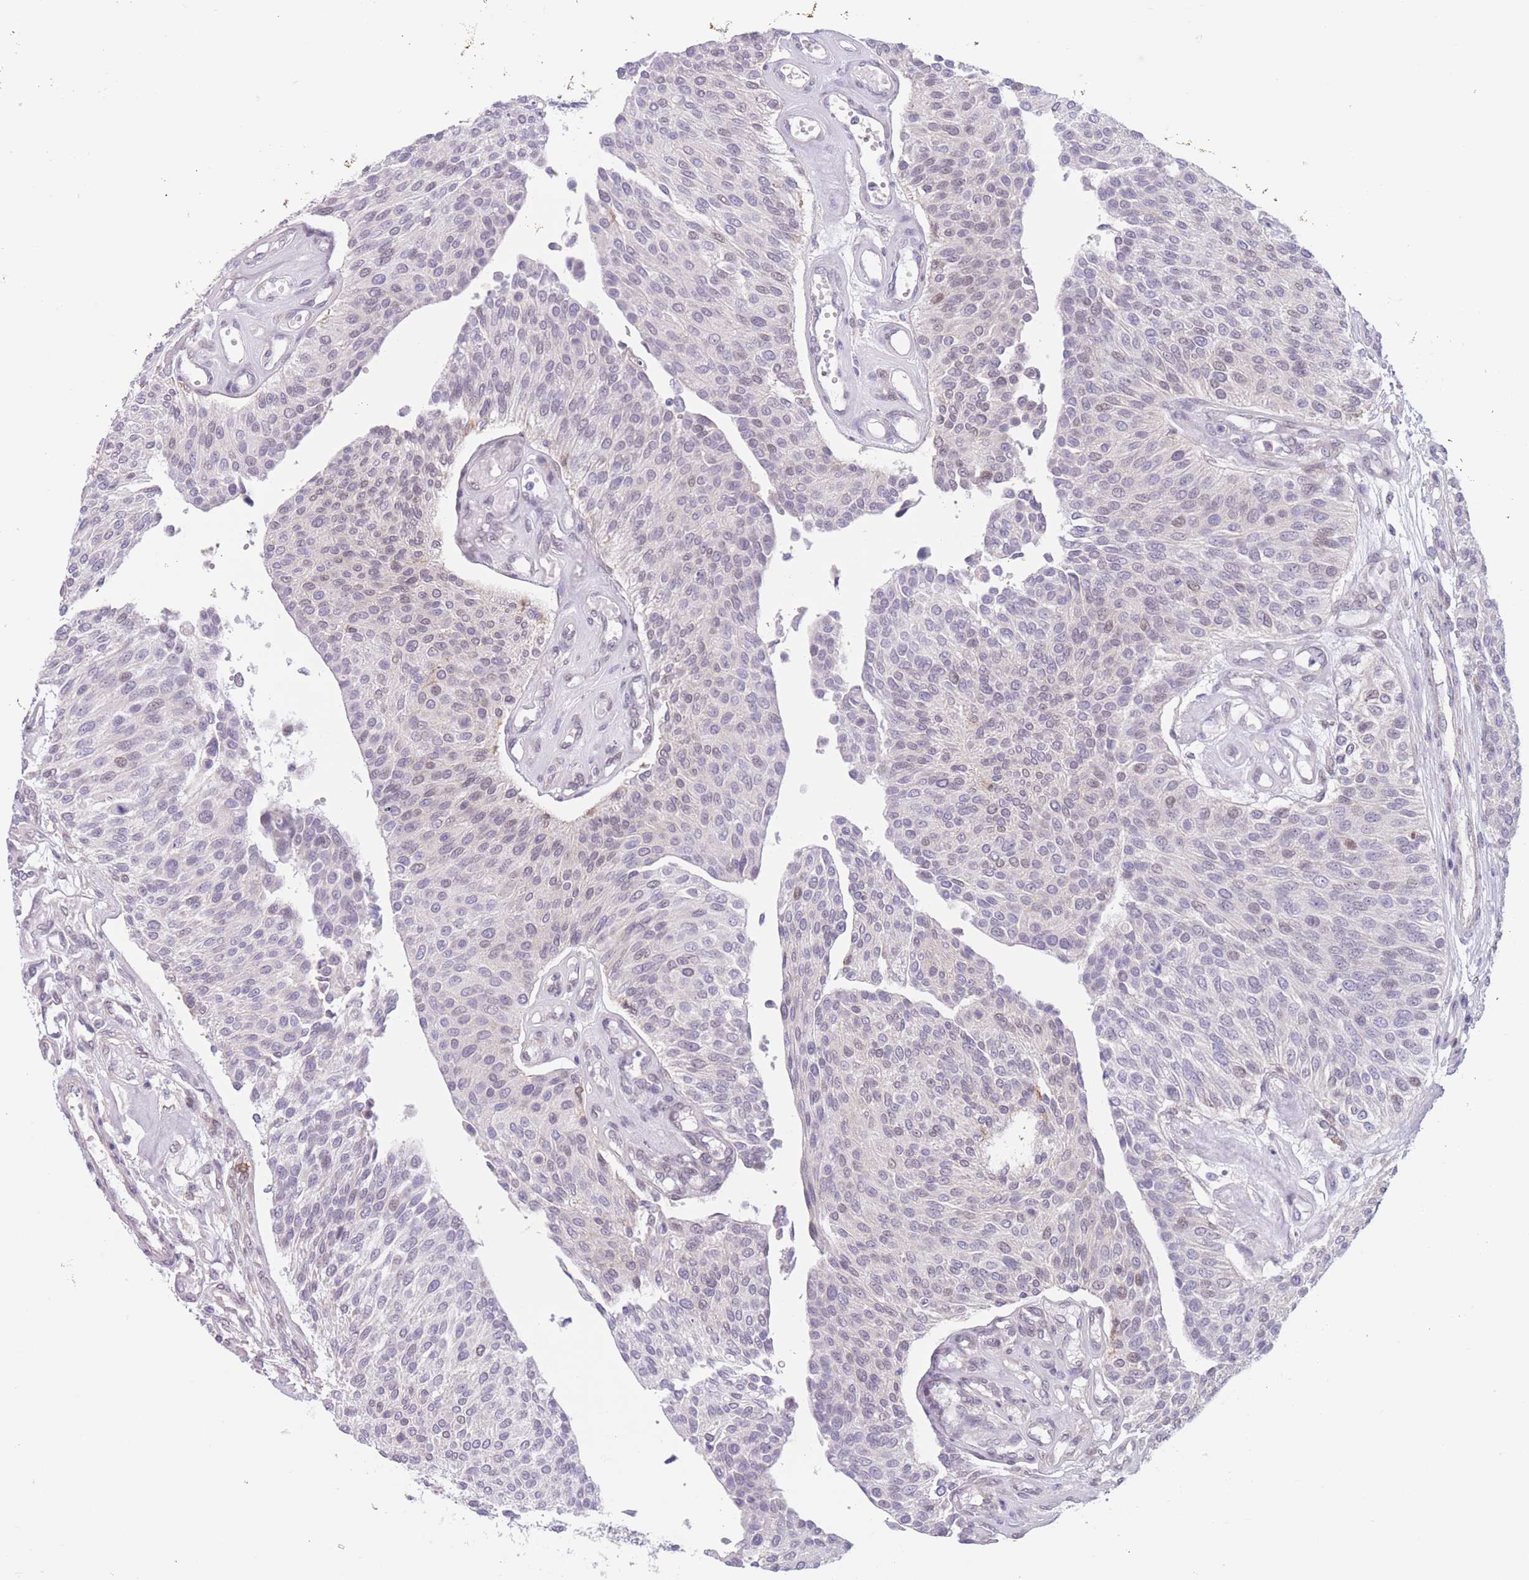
{"staining": {"intensity": "negative", "quantity": "none", "location": "none"}, "tissue": "urothelial cancer", "cell_type": "Tumor cells", "image_type": "cancer", "snomed": [{"axis": "morphology", "description": "Urothelial carcinoma, NOS"}, {"axis": "topography", "description": "Urinary bladder"}], "caption": "The histopathology image displays no significant expression in tumor cells of transitional cell carcinoma.", "gene": "PODXL", "patient": {"sex": "male", "age": 55}}